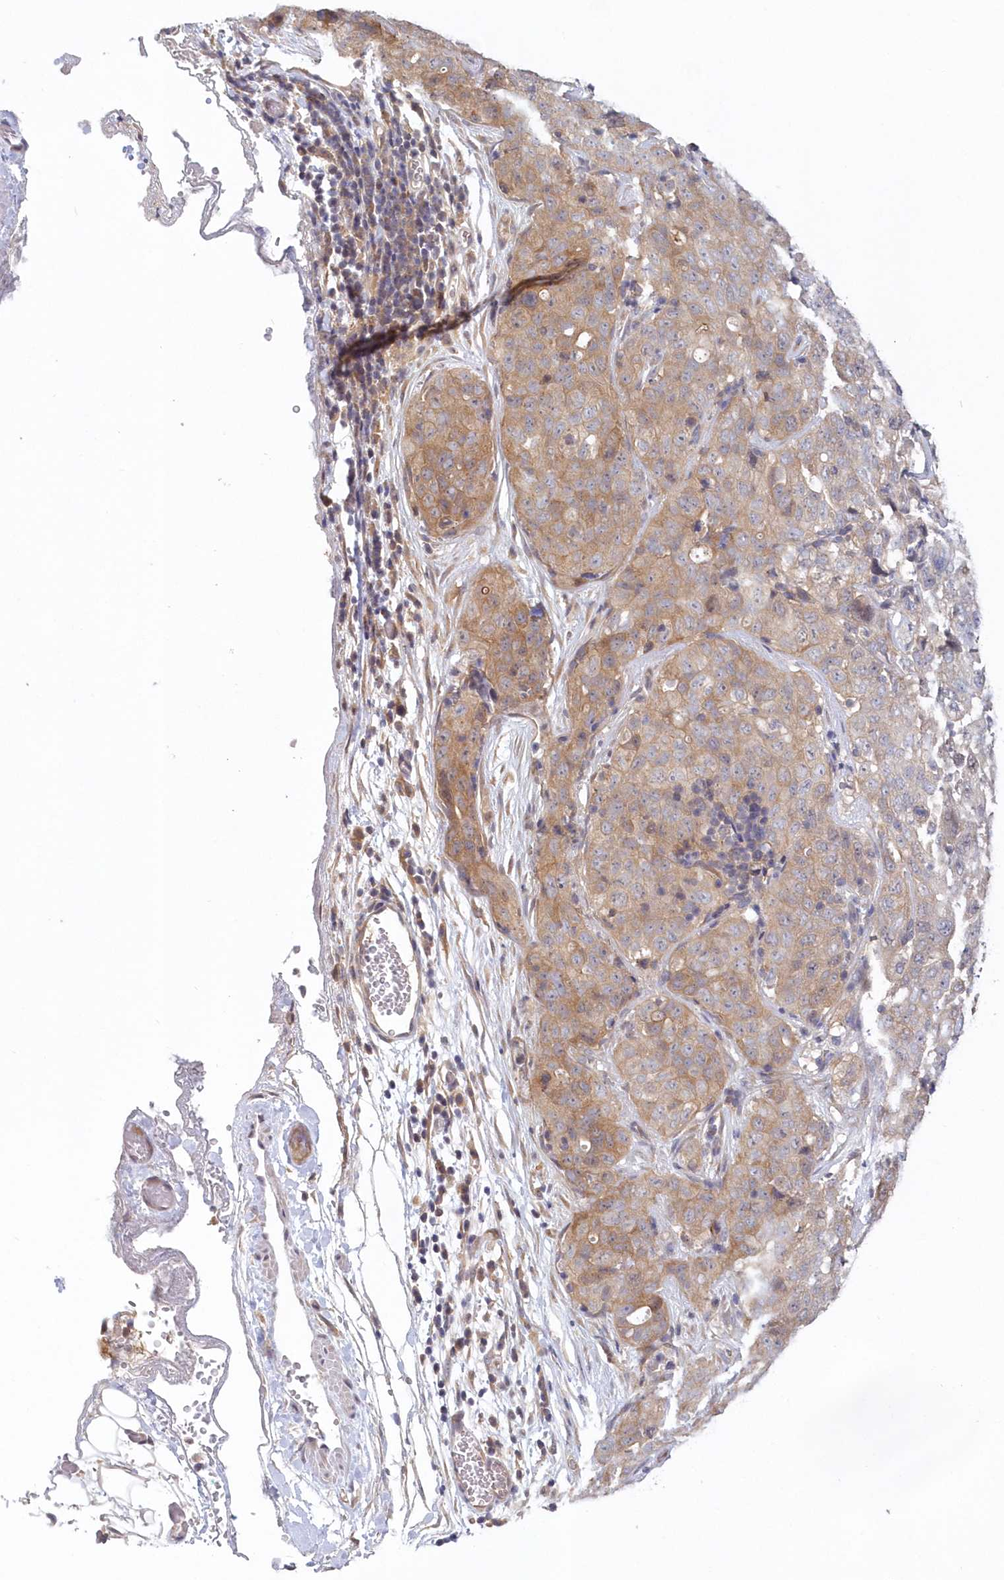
{"staining": {"intensity": "moderate", "quantity": ">75%", "location": "cytoplasmic/membranous"}, "tissue": "stomach cancer", "cell_type": "Tumor cells", "image_type": "cancer", "snomed": [{"axis": "morphology", "description": "Normal tissue, NOS"}, {"axis": "morphology", "description": "Adenocarcinoma, NOS"}, {"axis": "topography", "description": "Lymph node"}, {"axis": "topography", "description": "Stomach"}], "caption": "About >75% of tumor cells in stomach cancer exhibit moderate cytoplasmic/membranous protein expression as visualized by brown immunohistochemical staining.", "gene": "KATNA1", "patient": {"sex": "male", "age": 48}}